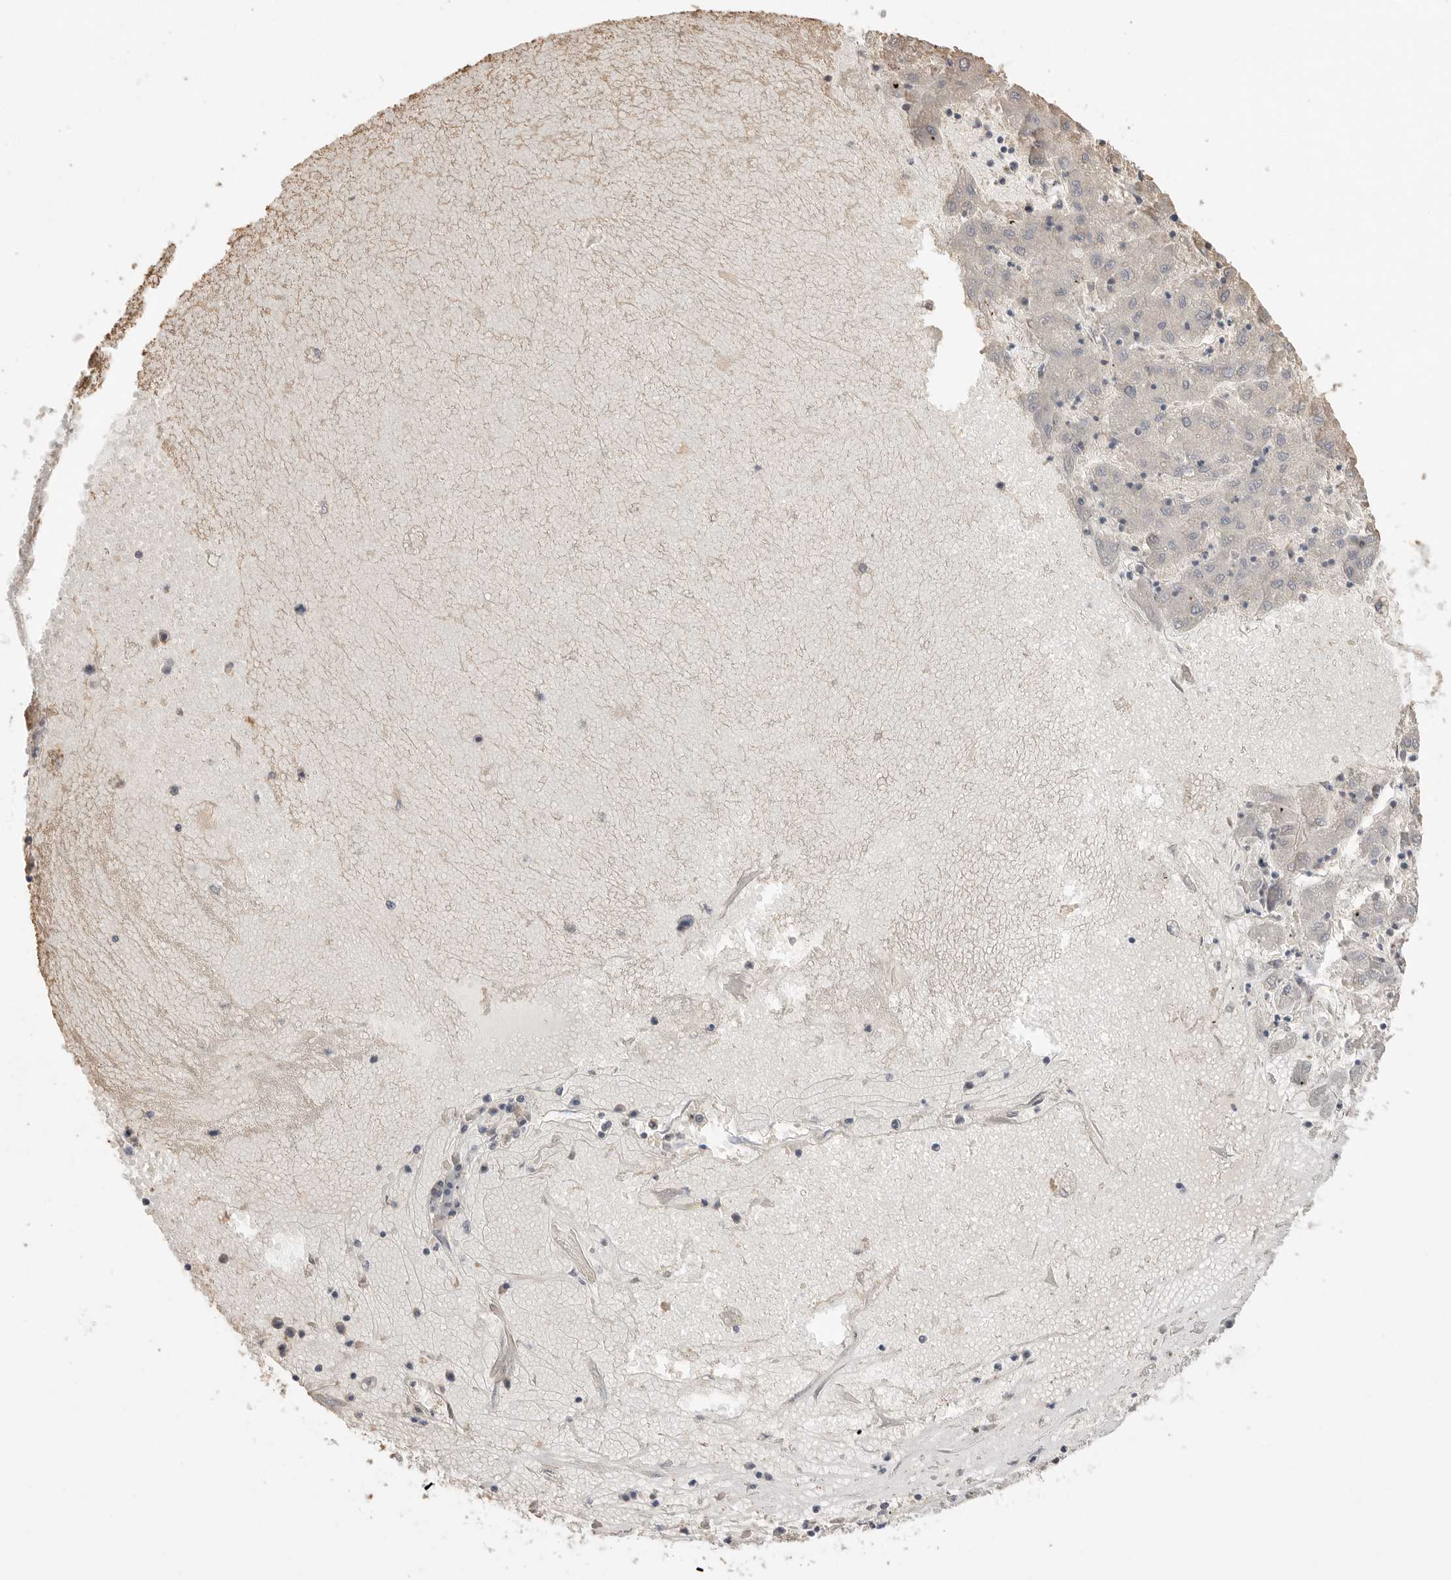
{"staining": {"intensity": "negative", "quantity": "none", "location": "none"}, "tissue": "liver cancer", "cell_type": "Tumor cells", "image_type": "cancer", "snomed": [{"axis": "morphology", "description": "Carcinoma, Hepatocellular, NOS"}, {"axis": "topography", "description": "Liver"}], "caption": "A histopathology image of human hepatocellular carcinoma (liver) is negative for staining in tumor cells.", "gene": "MAP2K1", "patient": {"sex": "male", "age": 72}}